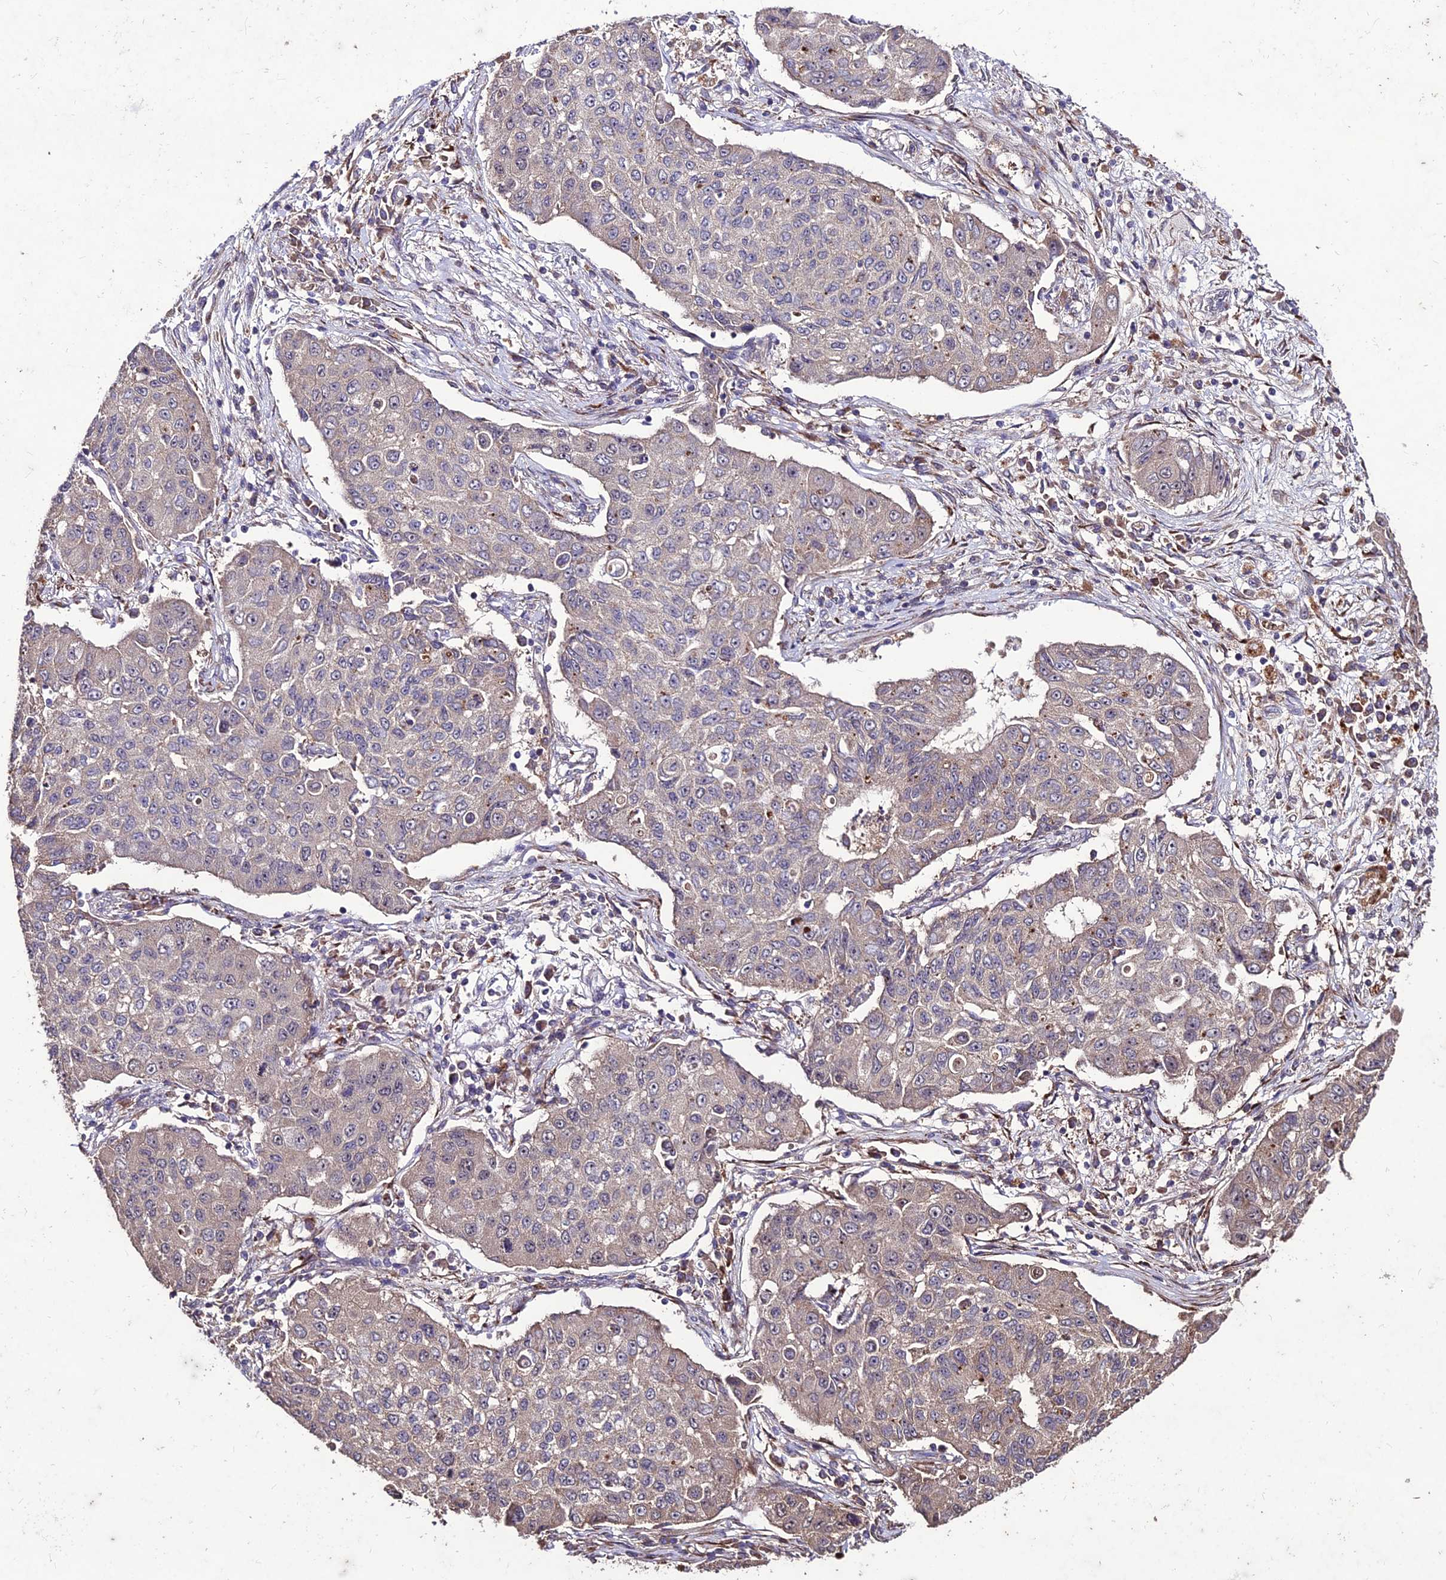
{"staining": {"intensity": "negative", "quantity": "none", "location": "none"}, "tissue": "lung cancer", "cell_type": "Tumor cells", "image_type": "cancer", "snomed": [{"axis": "morphology", "description": "Squamous cell carcinoma, NOS"}, {"axis": "topography", "description": "Lung"}], "caption": "Immunohistochemistry (IHC) photomicrograph of neoplastic tissue: lung cancer (squamous cell carcinoma) stained with DAB (3,3'-diaminobenzidine) displays no significant protein staining in tumor cells.", "gene": "ZNF766", "patient": {"sex": "male", "age": 74}}